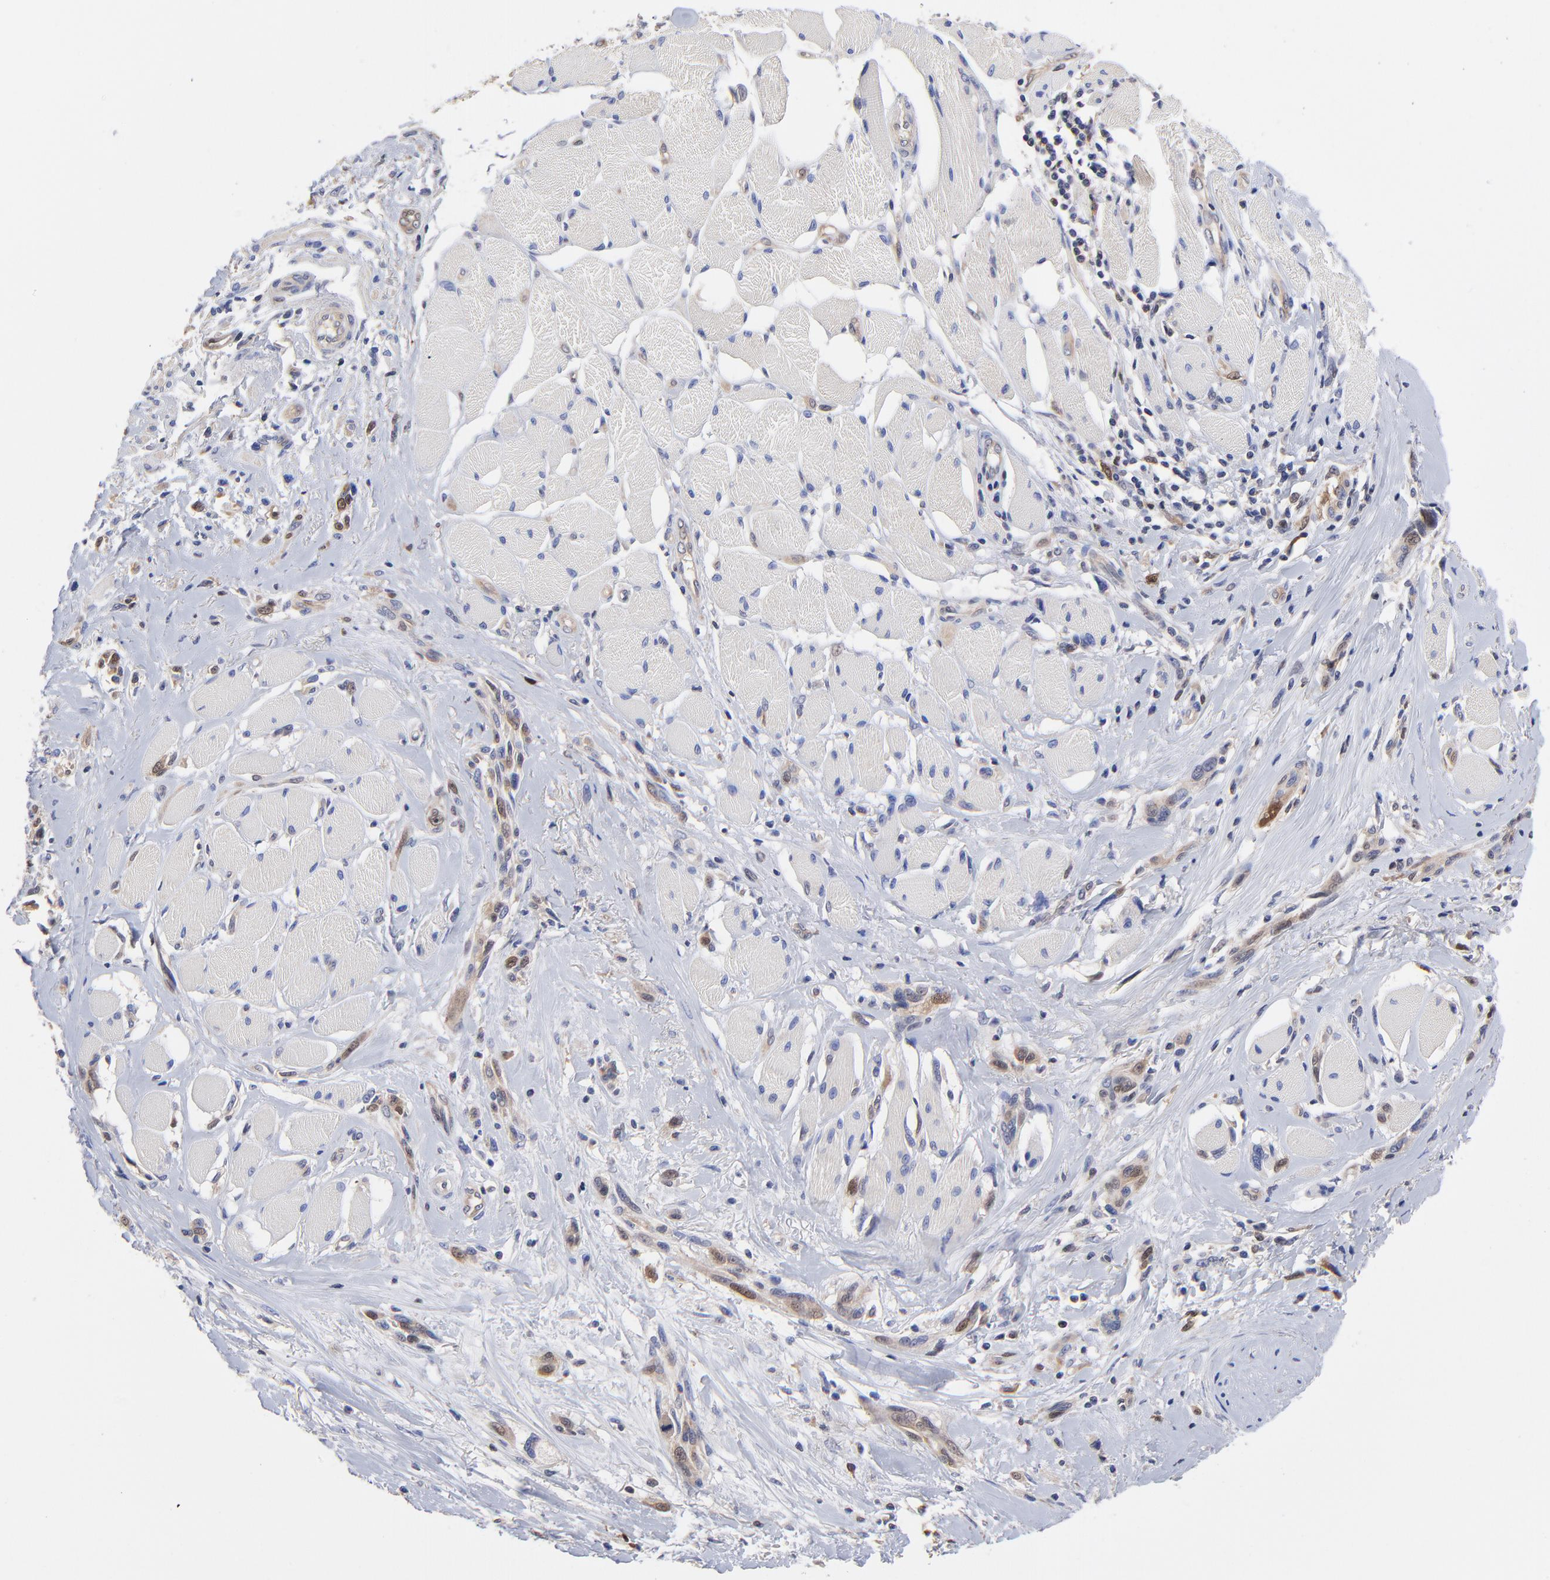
{"staining": {"intensity": "moderate", "quantity": "25%-75%", "location": "cytoplasmic/membranous,nuclear"}, "tissue": "melanoma", "cell_type": "Tumor cells", "image_type": "cancer", "snomed": [{"axis": "morphology", "description": "Malignant melanoma, NOS"}, {"axis": "topography", "description": "Skin"}], "caption": "Malignant melanoma stained with a brown dye demonstrates moderate cytoplasmic/membranous and nuclear positive positivity in approximately 25%-75% of tumor cells.", "gene": "DCTPP1", "patient": {"sex": "male", "age": 91}}